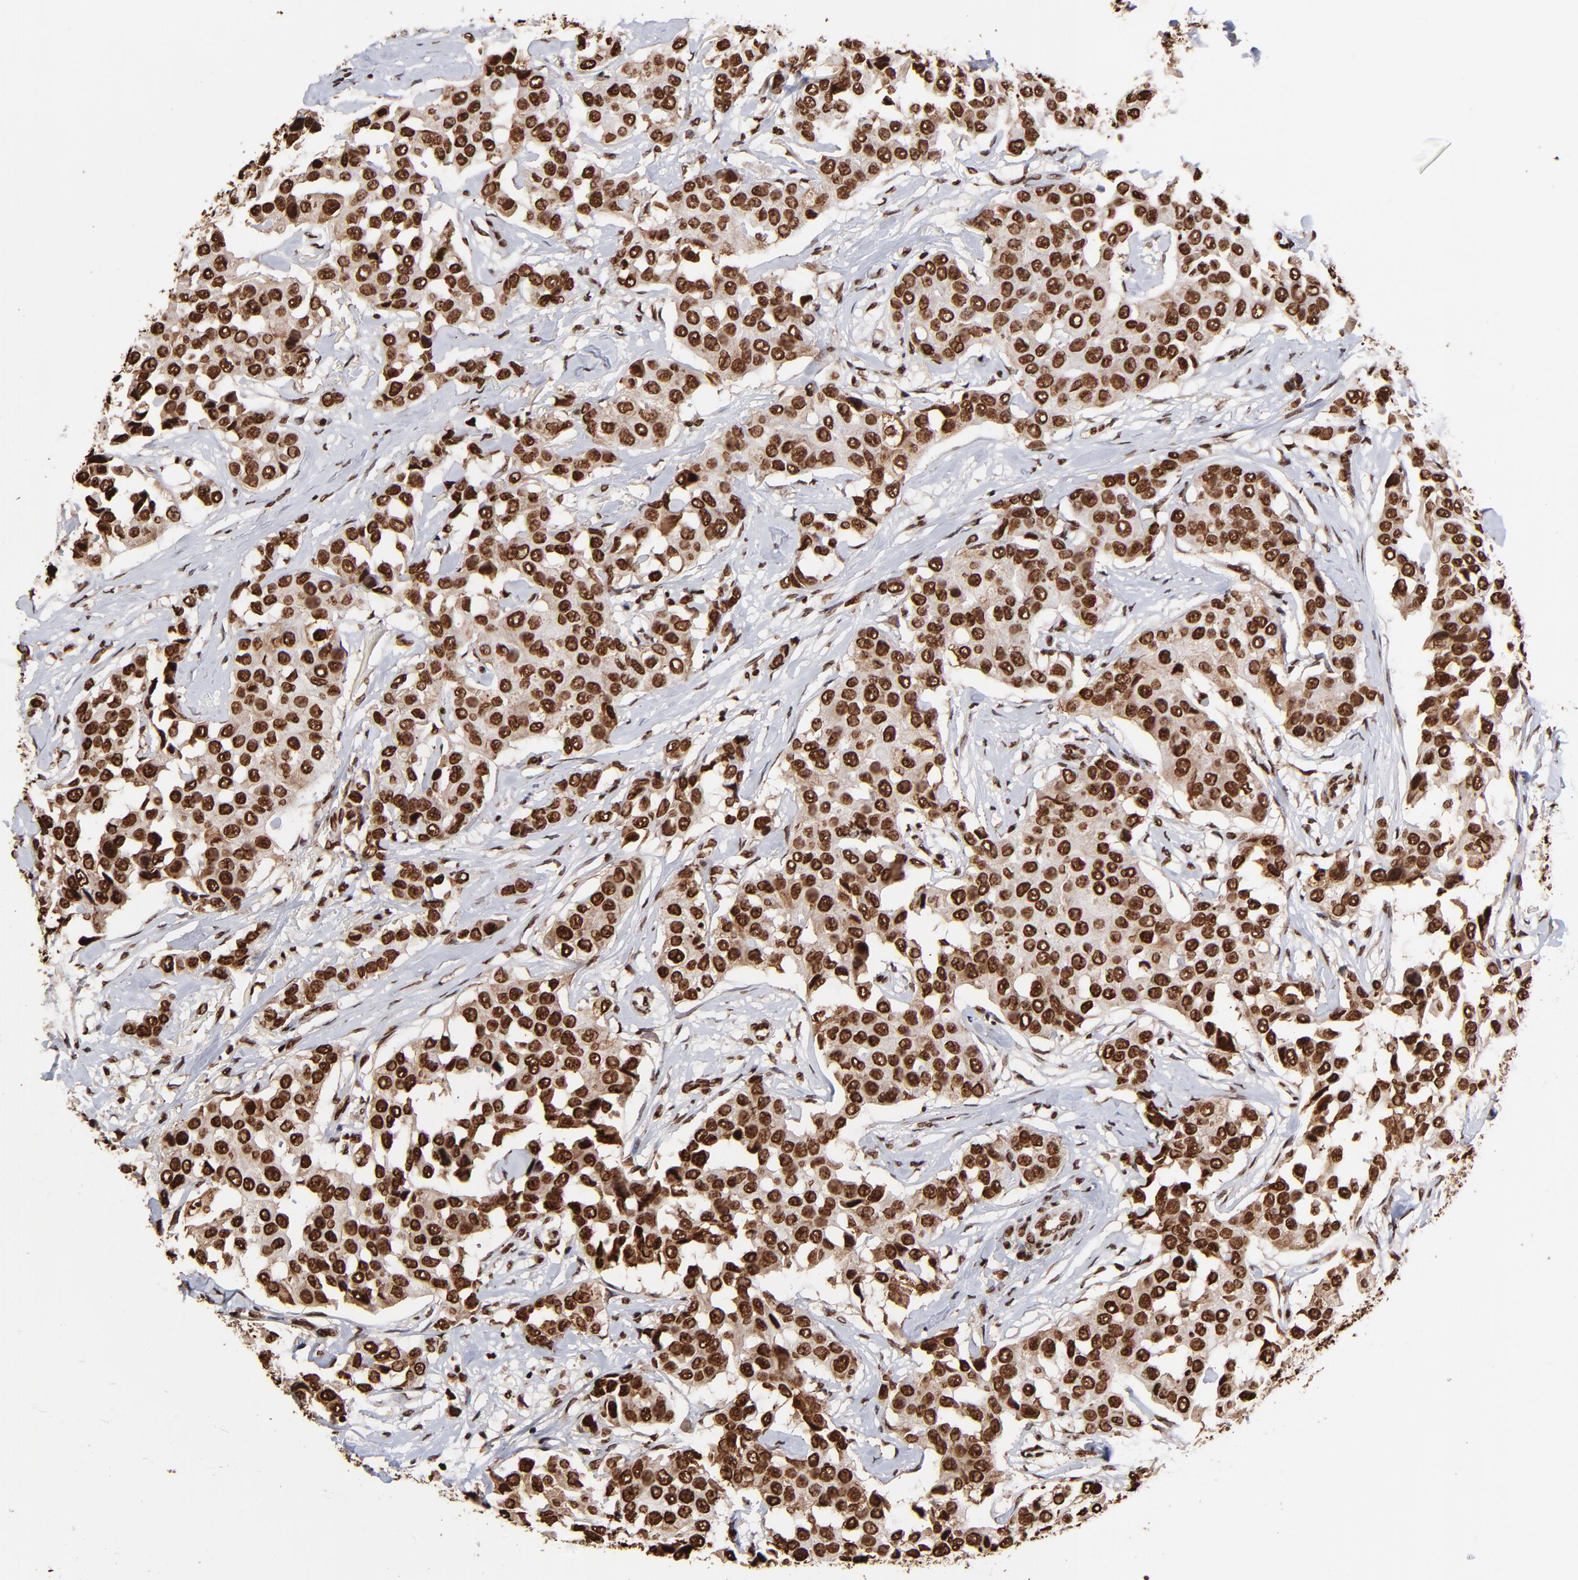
{"staining": {"intensity": "strong", "quantity": ">75%", "location": "nuclear"}, "tissue": "breast cancer", "cell_type": "Tumor cells", "image_type": "cancer", "snomed": [{"axis": "morphology", "description": "Duct carcinoma"}, {"axis": "topography", "description": "Breast"}], "caption": "Strong nuclear expression is seen in about >75% of tumor cells in breast cancer.", "gene": "ZNF544", "patient": {"sex": "female", "age": 80}}